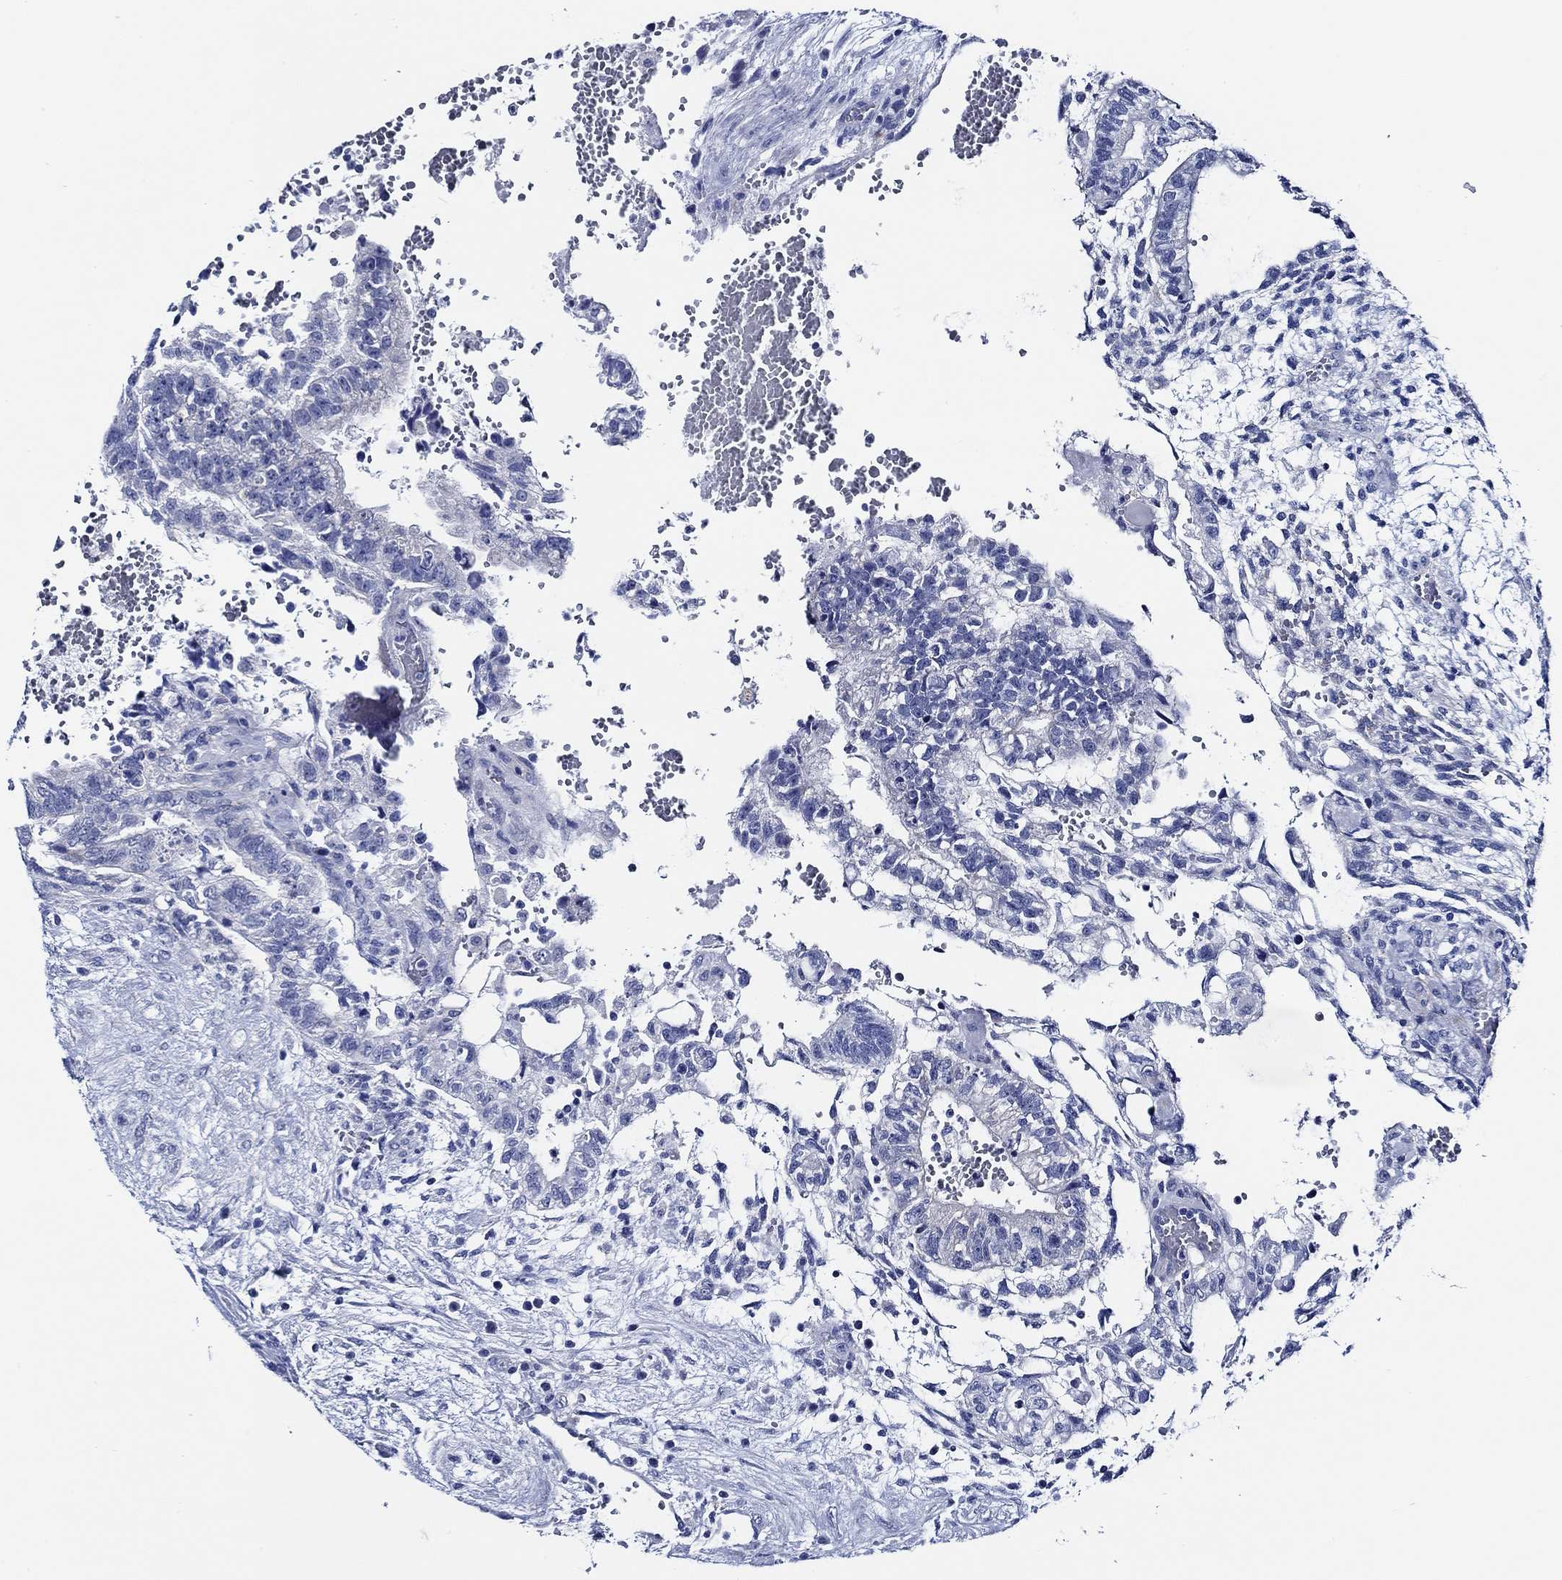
{"staining": {"intensity": "negative", "quantity": "none", "location": "none"}, "tissue": "testis cancer", "cell_type": "Tumor cells", "image_type": "cancer", "snomed": [{"axis": "morphology", "description": "Carcinoma, Embryonal, NOS"}, {"axis": "topography", "description": "Testis"}], "caption": "This is a photomicrograph of immunohistochemistry staining of embryonal carcinoma (testis), which shows no expression in tumor cells. Nuclei are stained in blue.", "gene": "WDR62", "patient": {"sex": "male", "age": 32}}